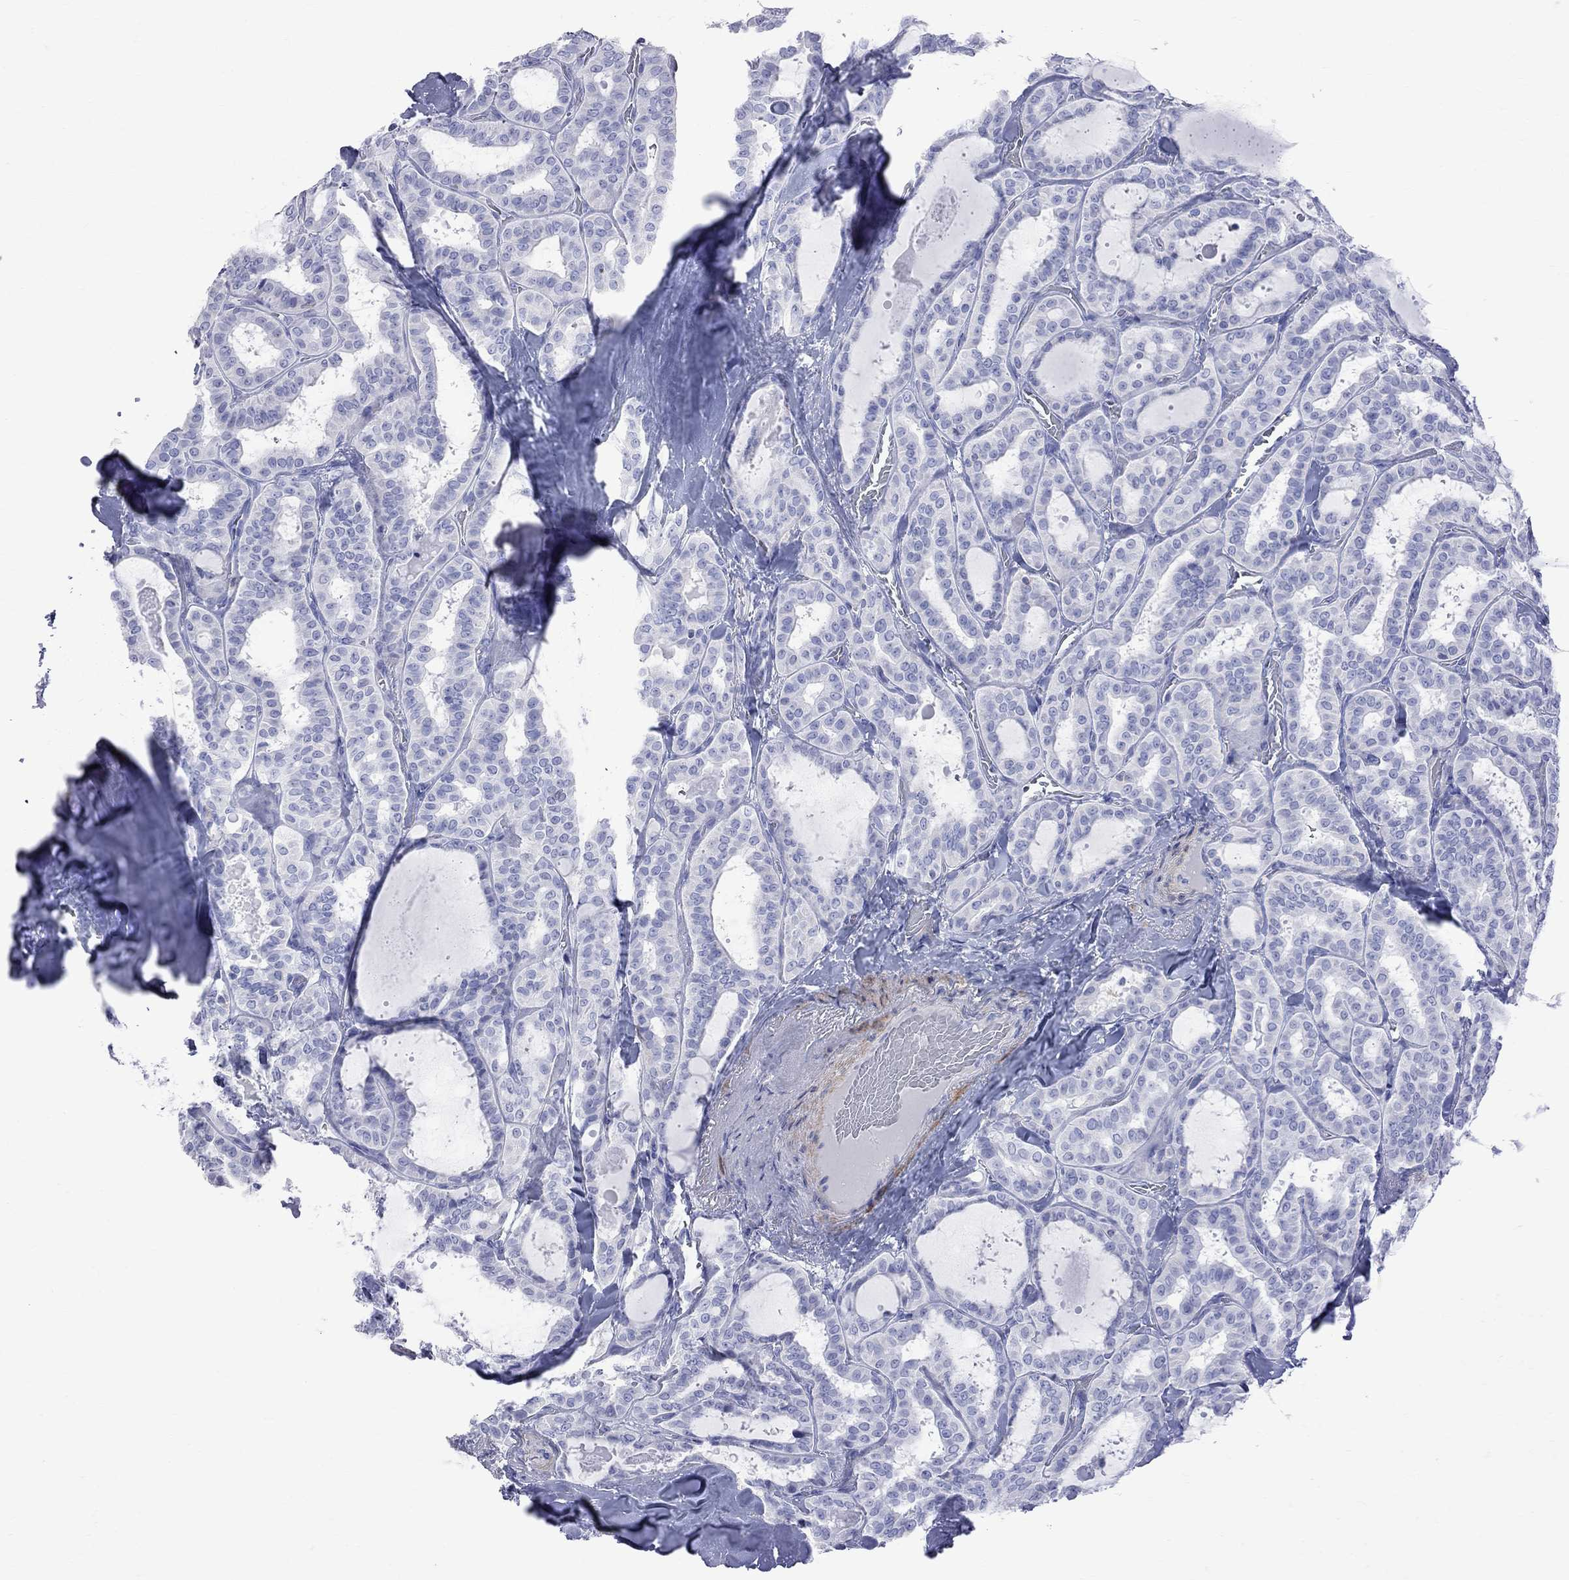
{"staining": {"intensity": "negative", "quantity": "none", "location": "none"}, "tissue": "thyroid cancer", "cell_type": "Tumor cells", "image_type": "cancer", "snomed": [{"axis": "morphology", "description": "Papillary adenocarcinoma, NOS"}, {"axis": "topography", "description": "Thyroid gland"}], "caption": "An immunohistochemistry image of thyroid cancer (papillary adenocarcinoma) is shown. There is no staining in tumor cells of thyroid cancer (papillary adenocarcinoma).", "gene": "S100A3", "patient": {"sex": "female", "age": 39}}